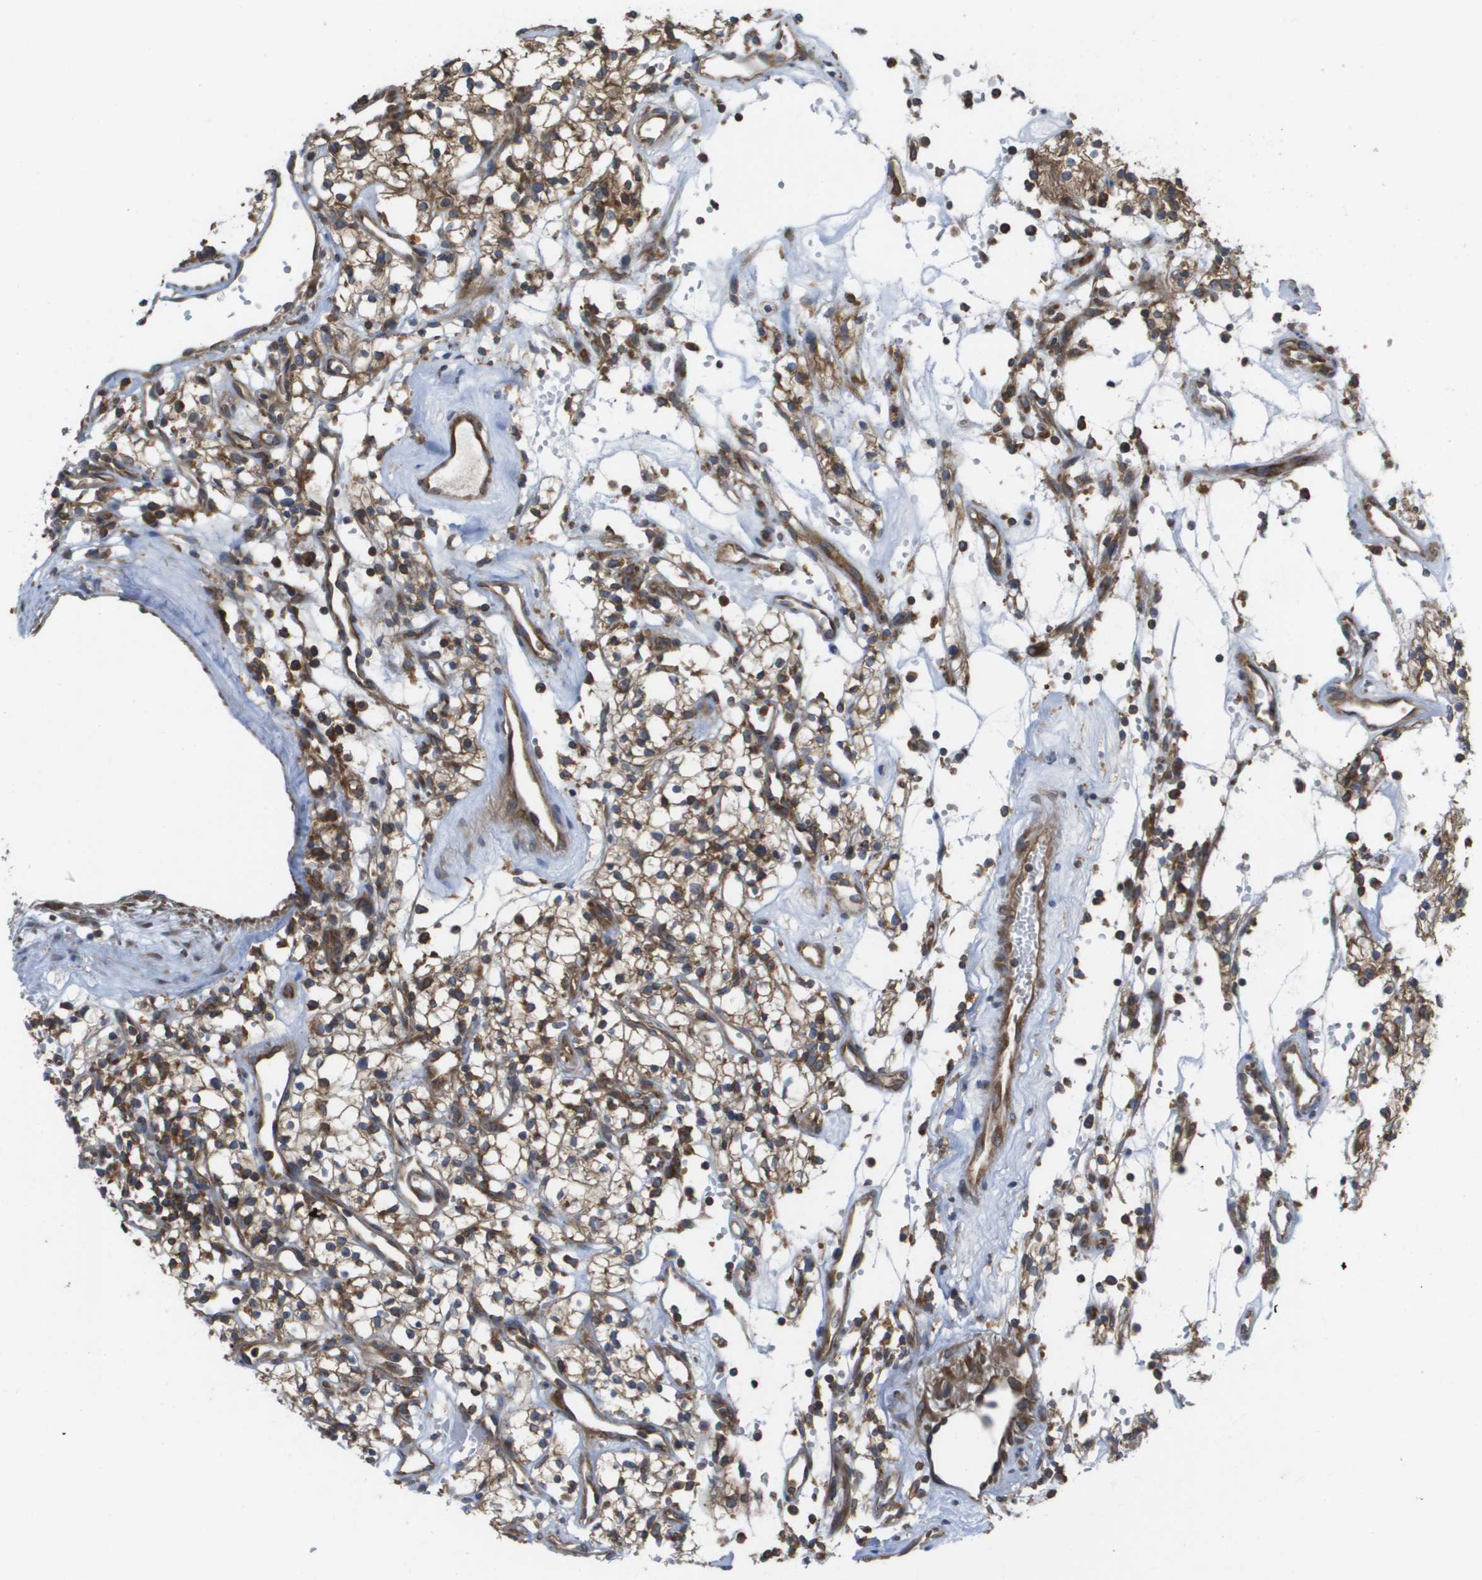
{"staining": {"intensity": "moderate", "quantity": "25%-75%", "location": "cytoplasmic/membranous"}, "tissue": "renal cancer", "cell_type": "Tumor cells", "image_type": "cancer", "snomed": [{"axis": "morphology", "description": "Adenocarcinoma, NOS"}, {"axis": "topography", "description": "Kidney"}], "caption": "Brown immunohistochemical staining in human adenocarcinoma (renal) shows moderate cytoplasmic/membranous positivity in about 25%-75% of tumor cells.", "gene": "EIF4G2", "patient": {"sex": "male", "age": 59}}